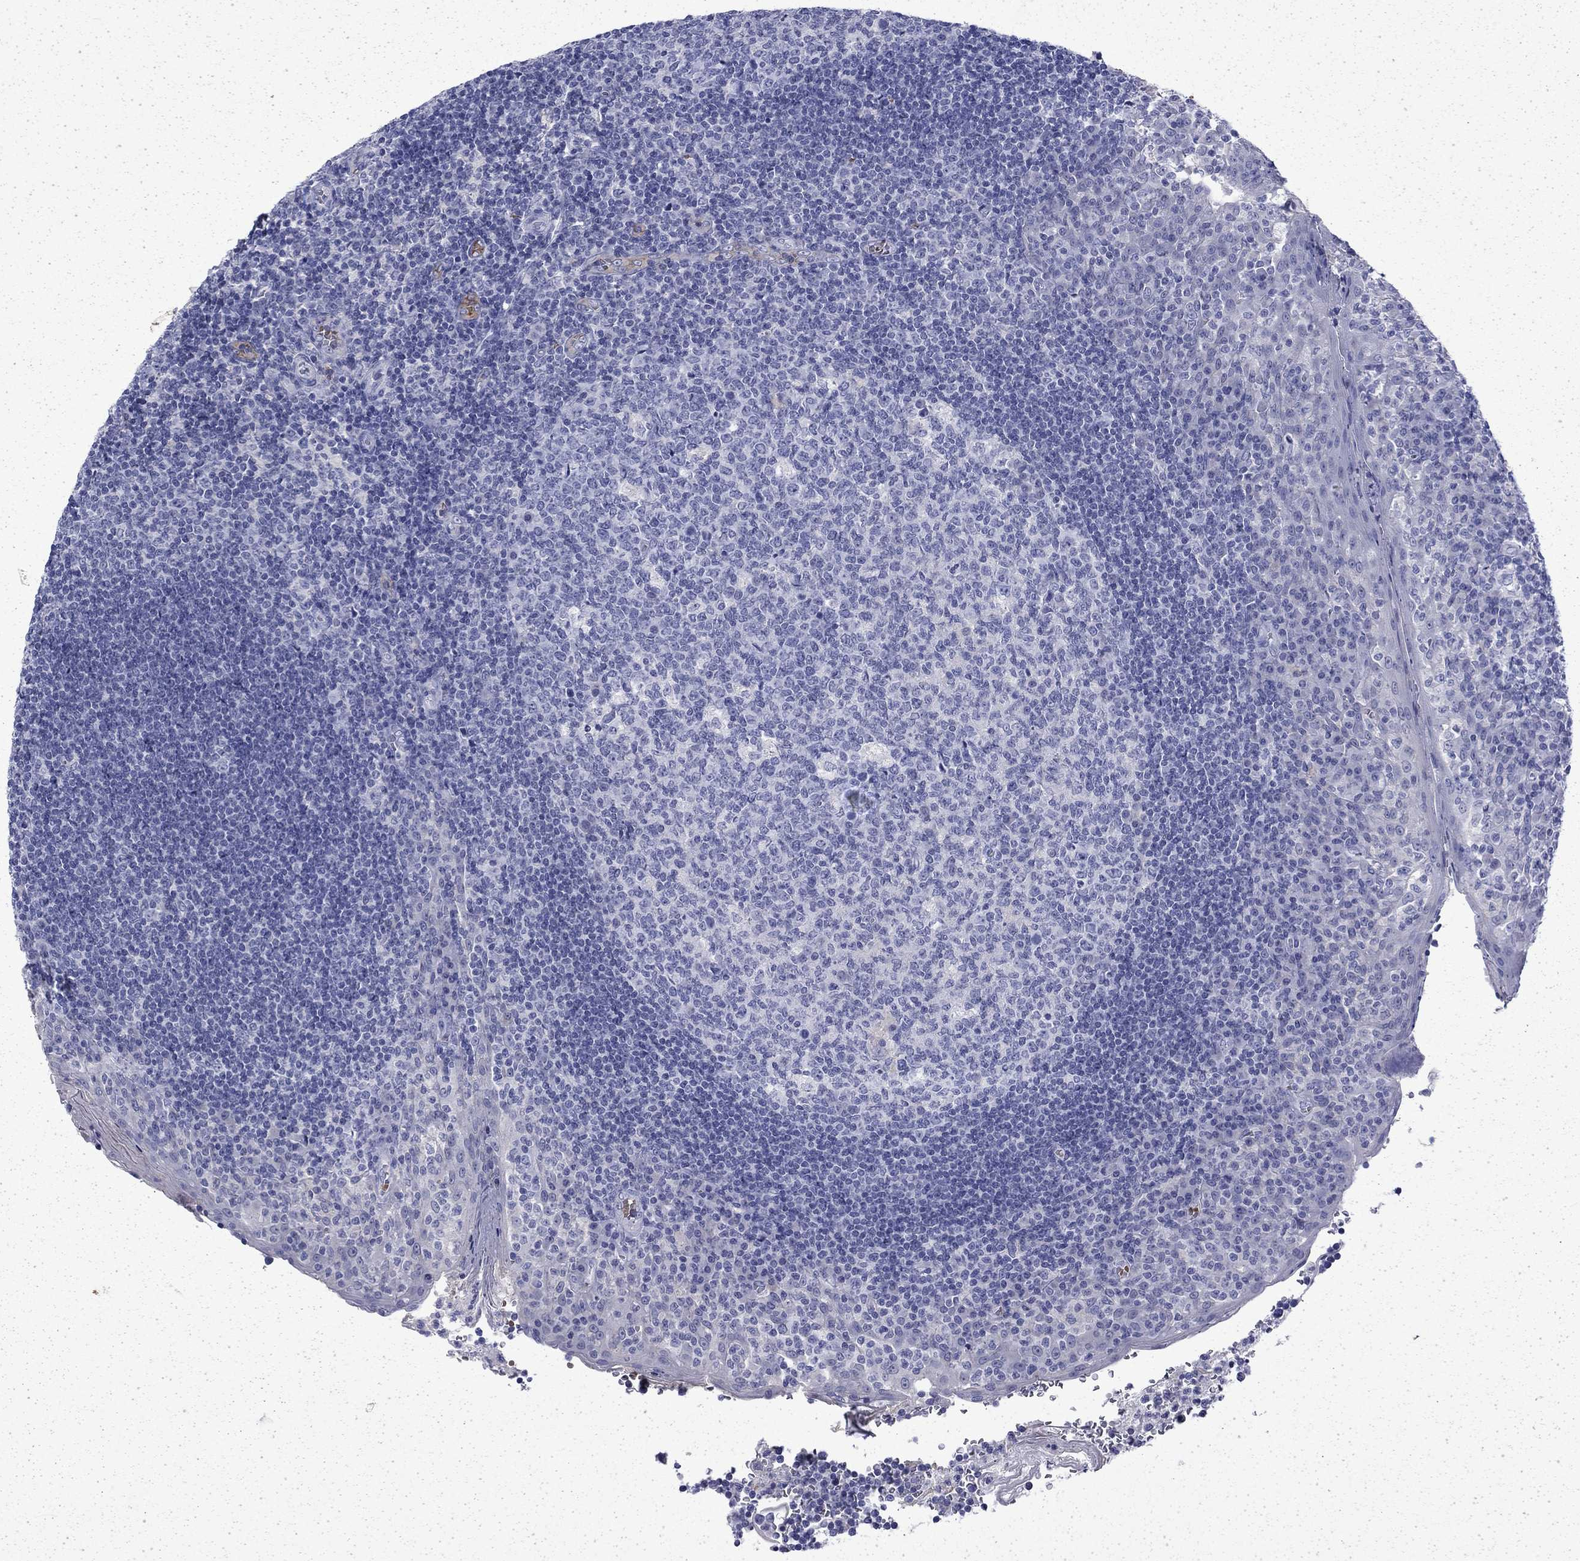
{"staining": {"intensity": "negative", "quantity": "none", "location": "none"}, "tissue": "tonsil", "cell_type": "Germinal center cells", "image_type": "normal", "snomed": [{"axis": "morphology", "description": "Normal tissue, NOS"}, {"axis": "topography", "description": "Tonsil"}], "caption": "The micrograph demonstrates no significant staining in germinal center cells of tonsil.", "gene": "ENPP6", "patient": {"sex": "female", "age": 13}}